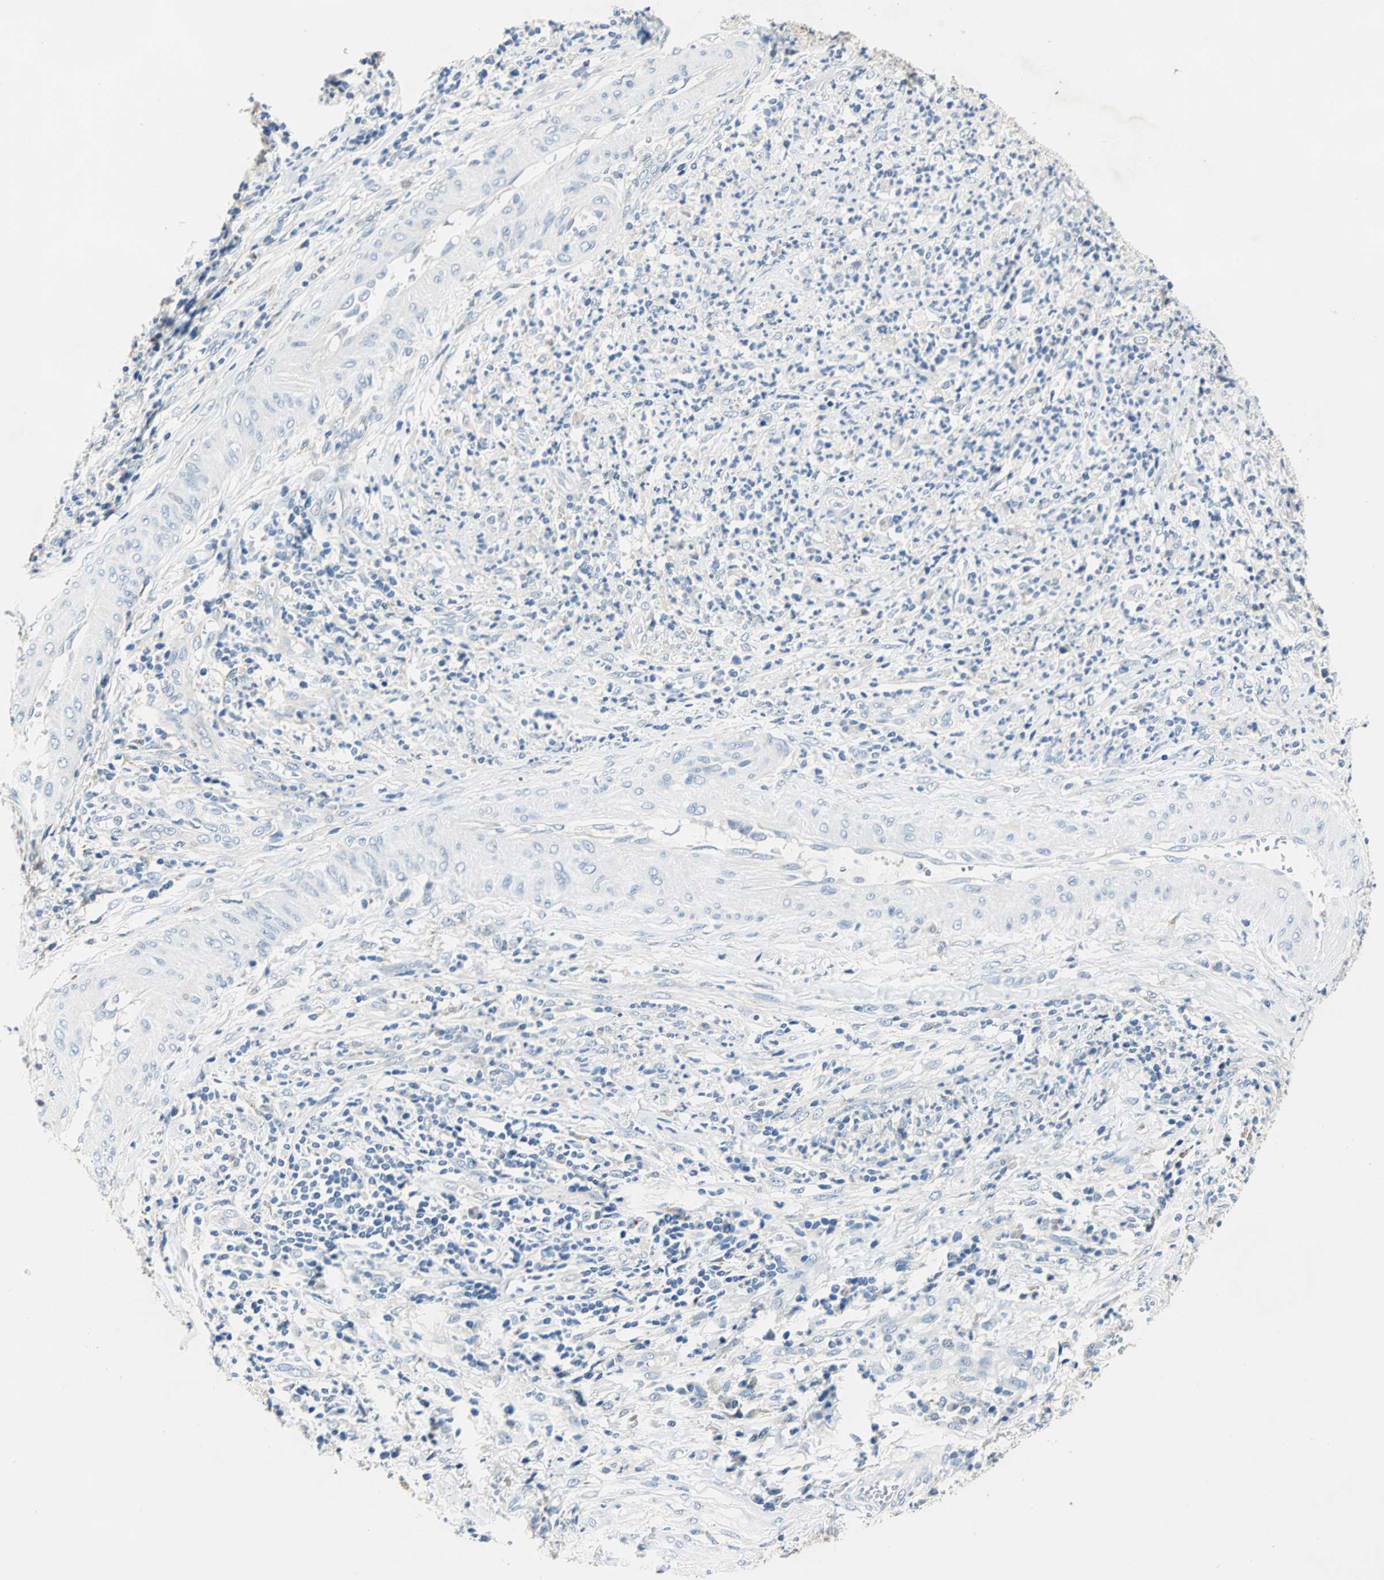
{"staining": {"intensity": "weak", "quantity": "25%-75%", "location": "cytoplasmic/membranous"}, "tissue": "cervical cancer", "cell_type": "Tumor cells", "image_type": "cancer", "snomed": [{"axis": "morphology", "description": "Squamous cell carcinoma, NOS"}, {"axis": "topography", "description": "Cervix"}], "caption": "Immunohistochemistry staining of squamous cell carcinoma (cervical), which reveals low levels of weak cytoplasmic/membranous positivity in approximately 25%-75% of tumor cells indicating weak cytoplasmic/membranous protein expression. The staining was performed using DAB (brown) for protein detection and nuclei were counterstained in hematoxylin (blue).", "gene": "RASD2", "patient": {"sex": "female", "age": 32}}